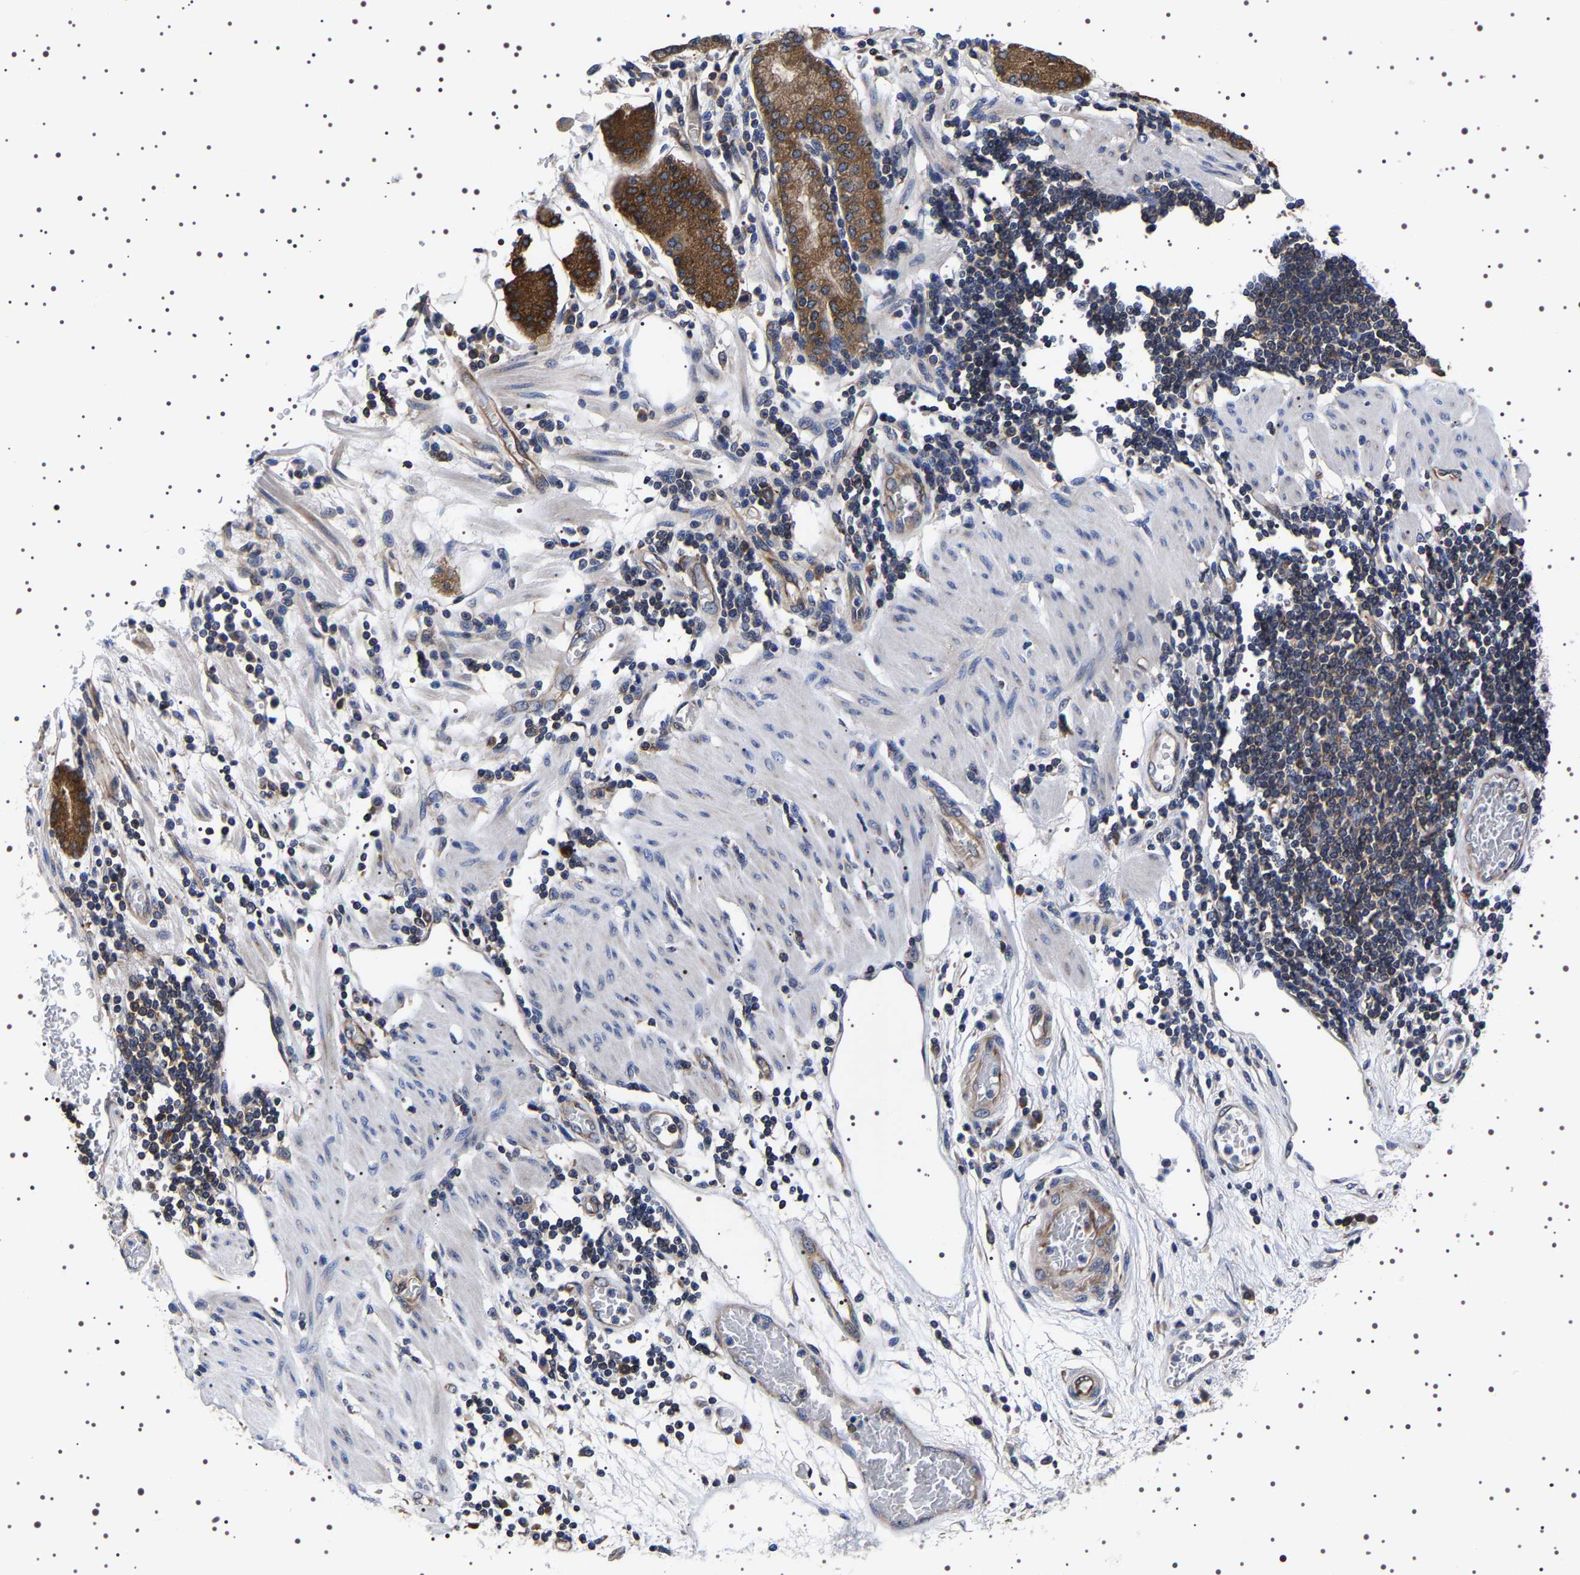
{"staining": {"intensity": "strong", "quantity": "25%-75%", "location": "cytoplasmic/membranous"}, "tissue": "stomach cancer", "cell_type": "Tumor cells", "image_type": "cancer", "snomed": [{"axis": "morphology", "description": "Adenocarcinoma, NOS"}, {"axis": "topography", "description": "Stomach"}], "caption": "Immunohistochemical staining of human stomach adenocarcinoma exhibits high levels of strong cytoplasmic/membranous positivity in approximately 25%-75% of tumor cells. (Brightfield microscopy of DAB IHC at high magnification).", "gene": "DARS1", "patient": {"sex": "female", "age": 73}}